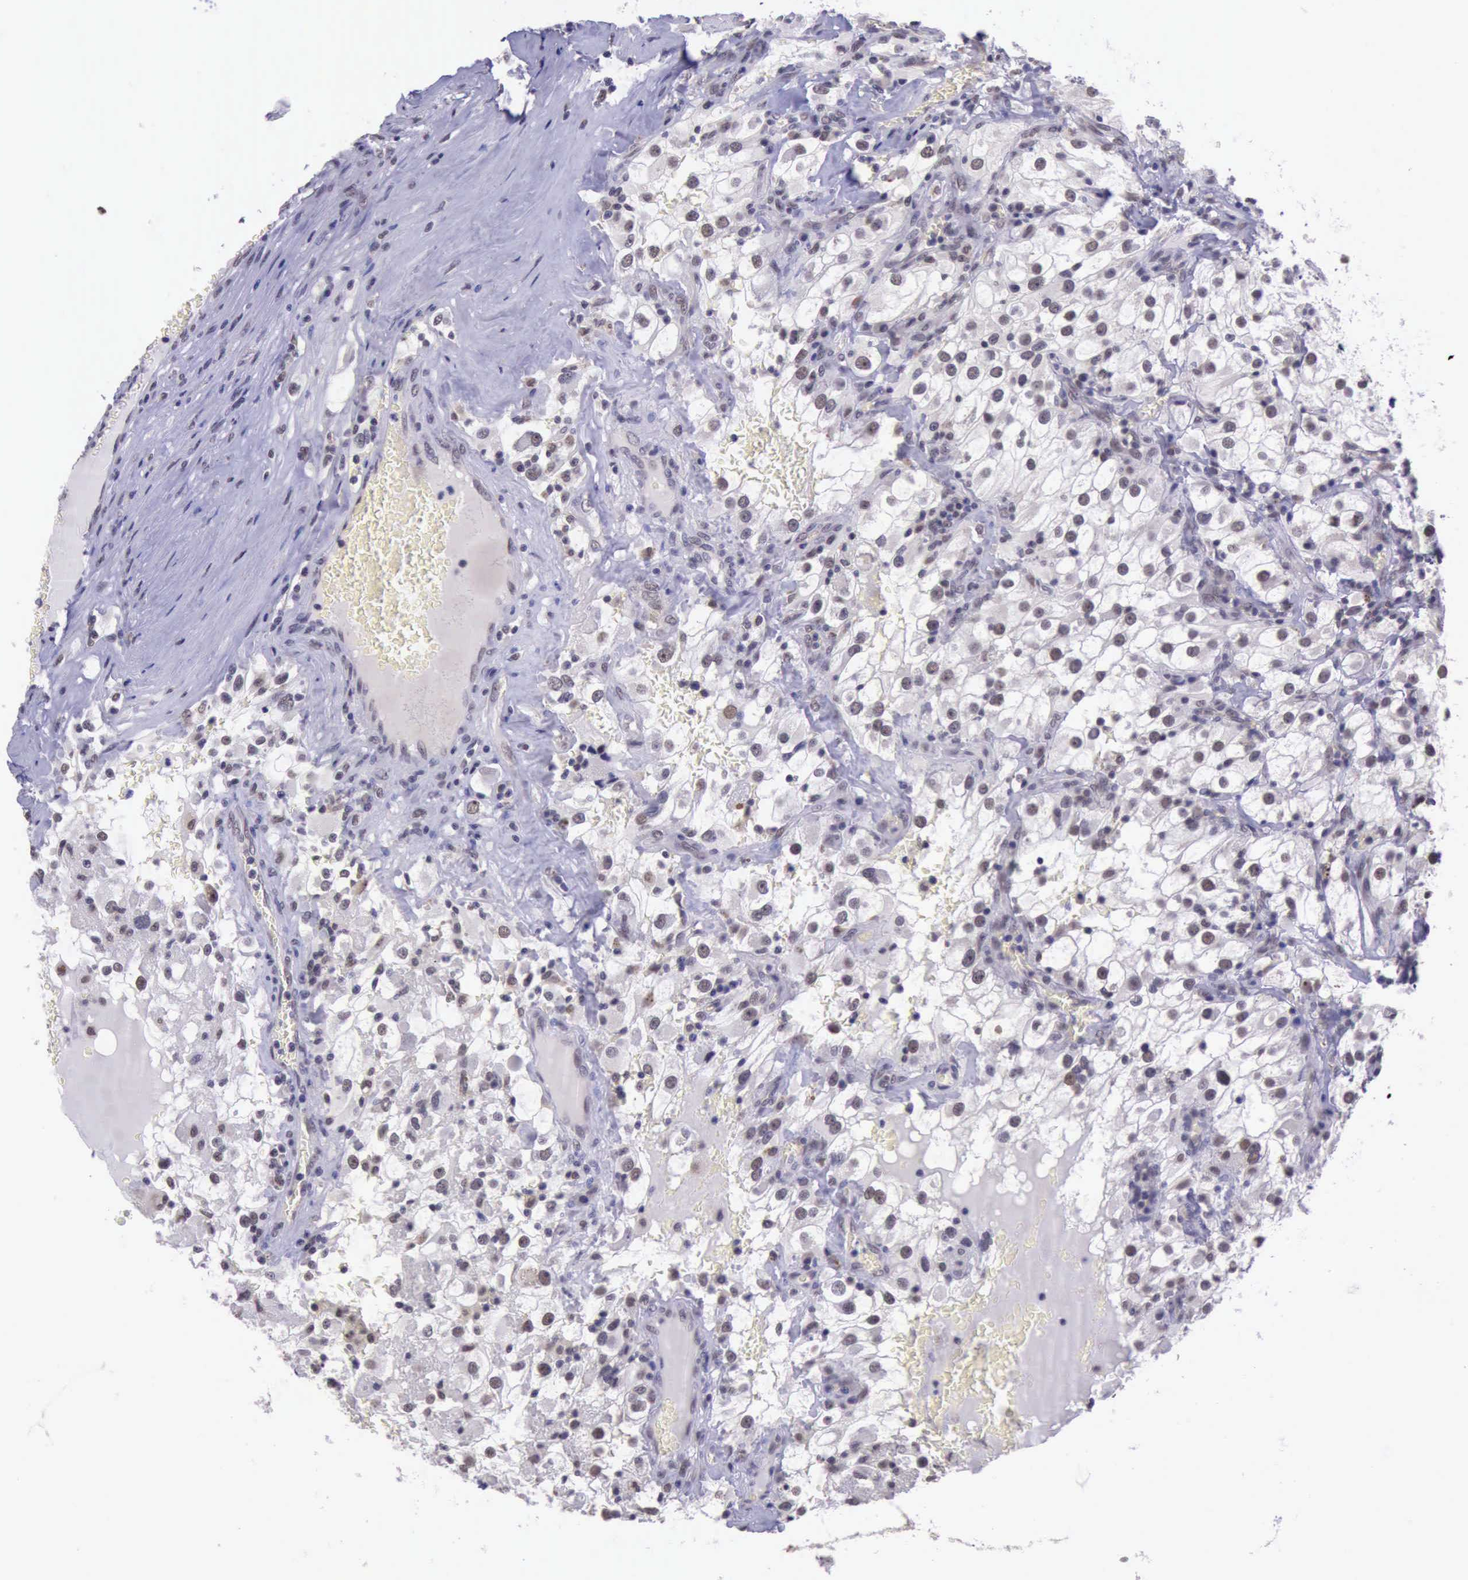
{"staining": {"intensity": "weak", "quantity": ">75%", "location": "nuclear"}, "tissue": "renal cancer", "cell_type": "Tumor cells", "image_type": "cancer", "snomed": [{"axis": "morphology", "description": "Adenocarcinoma, NOS"}, {"axis": "topography", "description": "Kidney"}], "caption": "High-magnification brightfield microscopy of renal cancer stained with DAB (brown) and counterstained with hematoxylin (blue). tumor cells exhibit weak nuclear positivity is identified in about>75% of cells.", "gene": "PRPF39", "patient": {"sex": "female", "age": 52}}